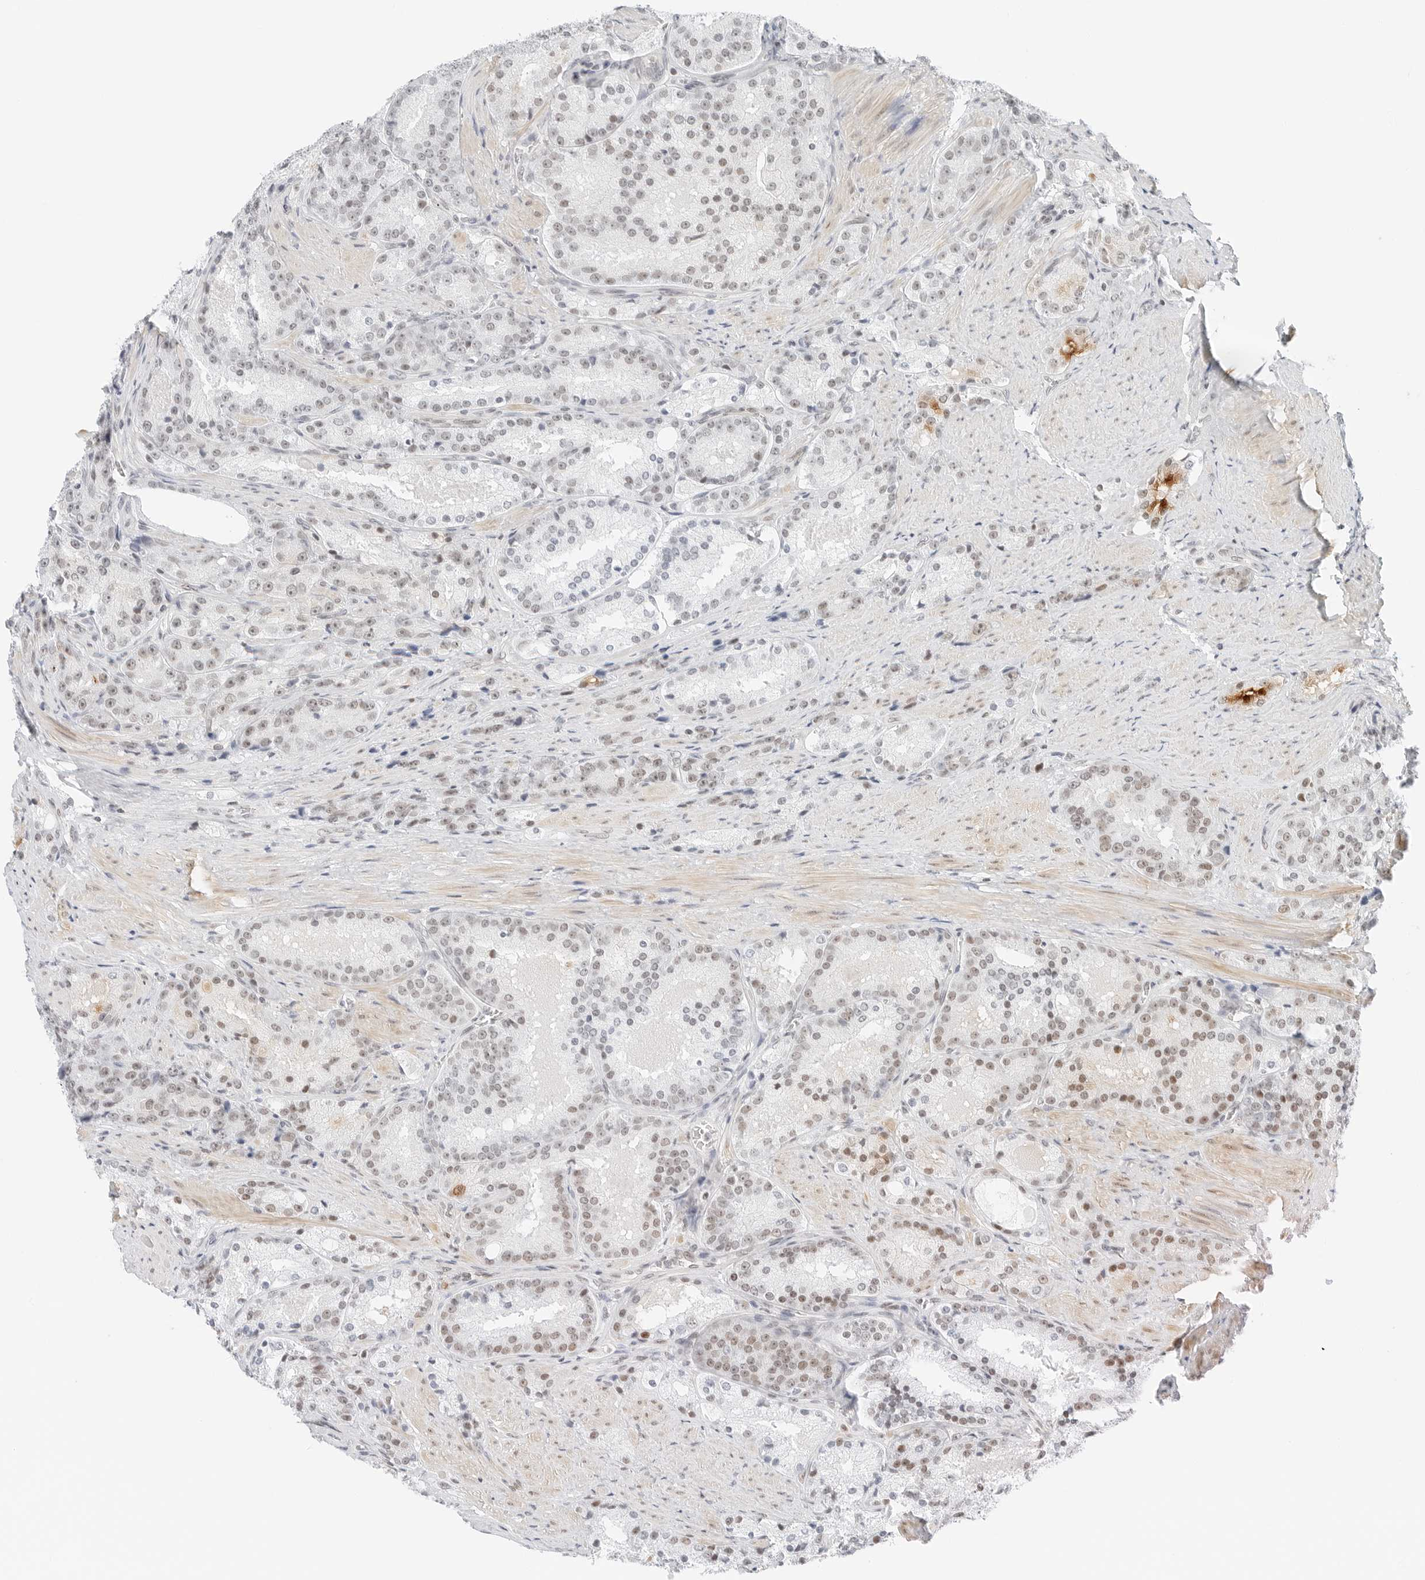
{"staining": {"intensity": "weak", "quantity": "25%-75%", "location": "nuclear"}, "tissue": "prostate cancer", "cell_type": "Tumor cells", "image_type": "cancer", "snomed": [{"axis": "morphology", "description": "Adenocarcinoma, High grade"}, {"axis": "topography", "description": "Prostate"}], "caption": "This image demonstrates prostate high-grade adenocarcinoma stained with immunohistochemistry to label a protein in brown. The nuclear of tumor cells show weak positivity for the protein. Nuclei are counter-stained blue.", "gene": "CRTC2", "patient": {"sex": "male", "age": 60}}